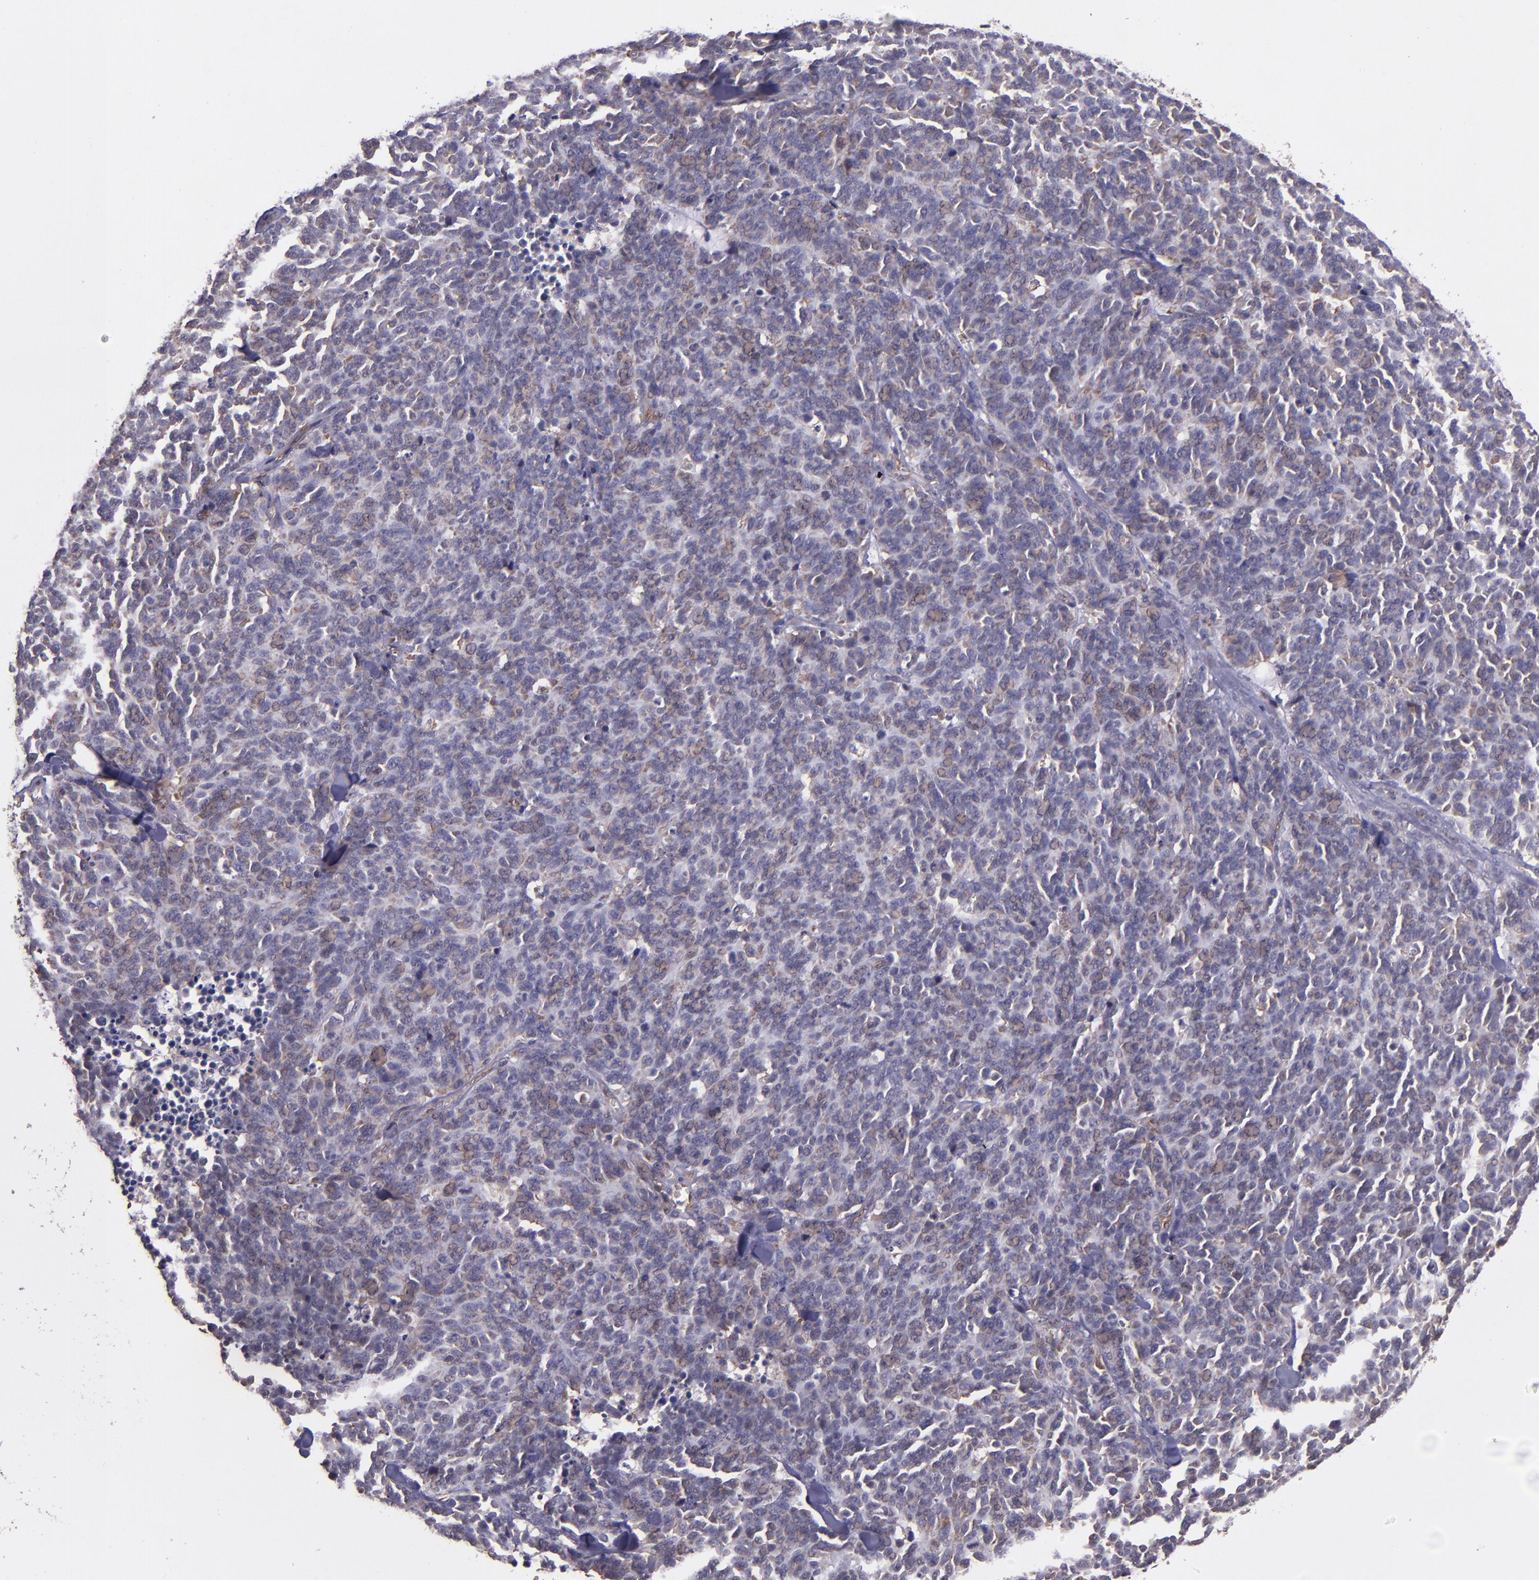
{"staining": {"intensity": "weak", "quantity": ">75%", "location": "cytoplasmic/membranous"}, "tissue": "lung cancer", "cell_type": "Tumor cells", "image_type": "cancer", "snomed": [{"axis": "morphology", "description": "Neoplasm, malignant, NOS"}, {"axis": "topography", "description": "Lung"}], "caption": "DAB (3,3'-diaminobenzidine) immunohistochemical staining of human lung malignant neoplasm displays weak cytoplasmic/membranous protein expression in approximately >75% of tumor cells.", "gene": "USP51", "patient": {"sex": "female", "age": 58}}